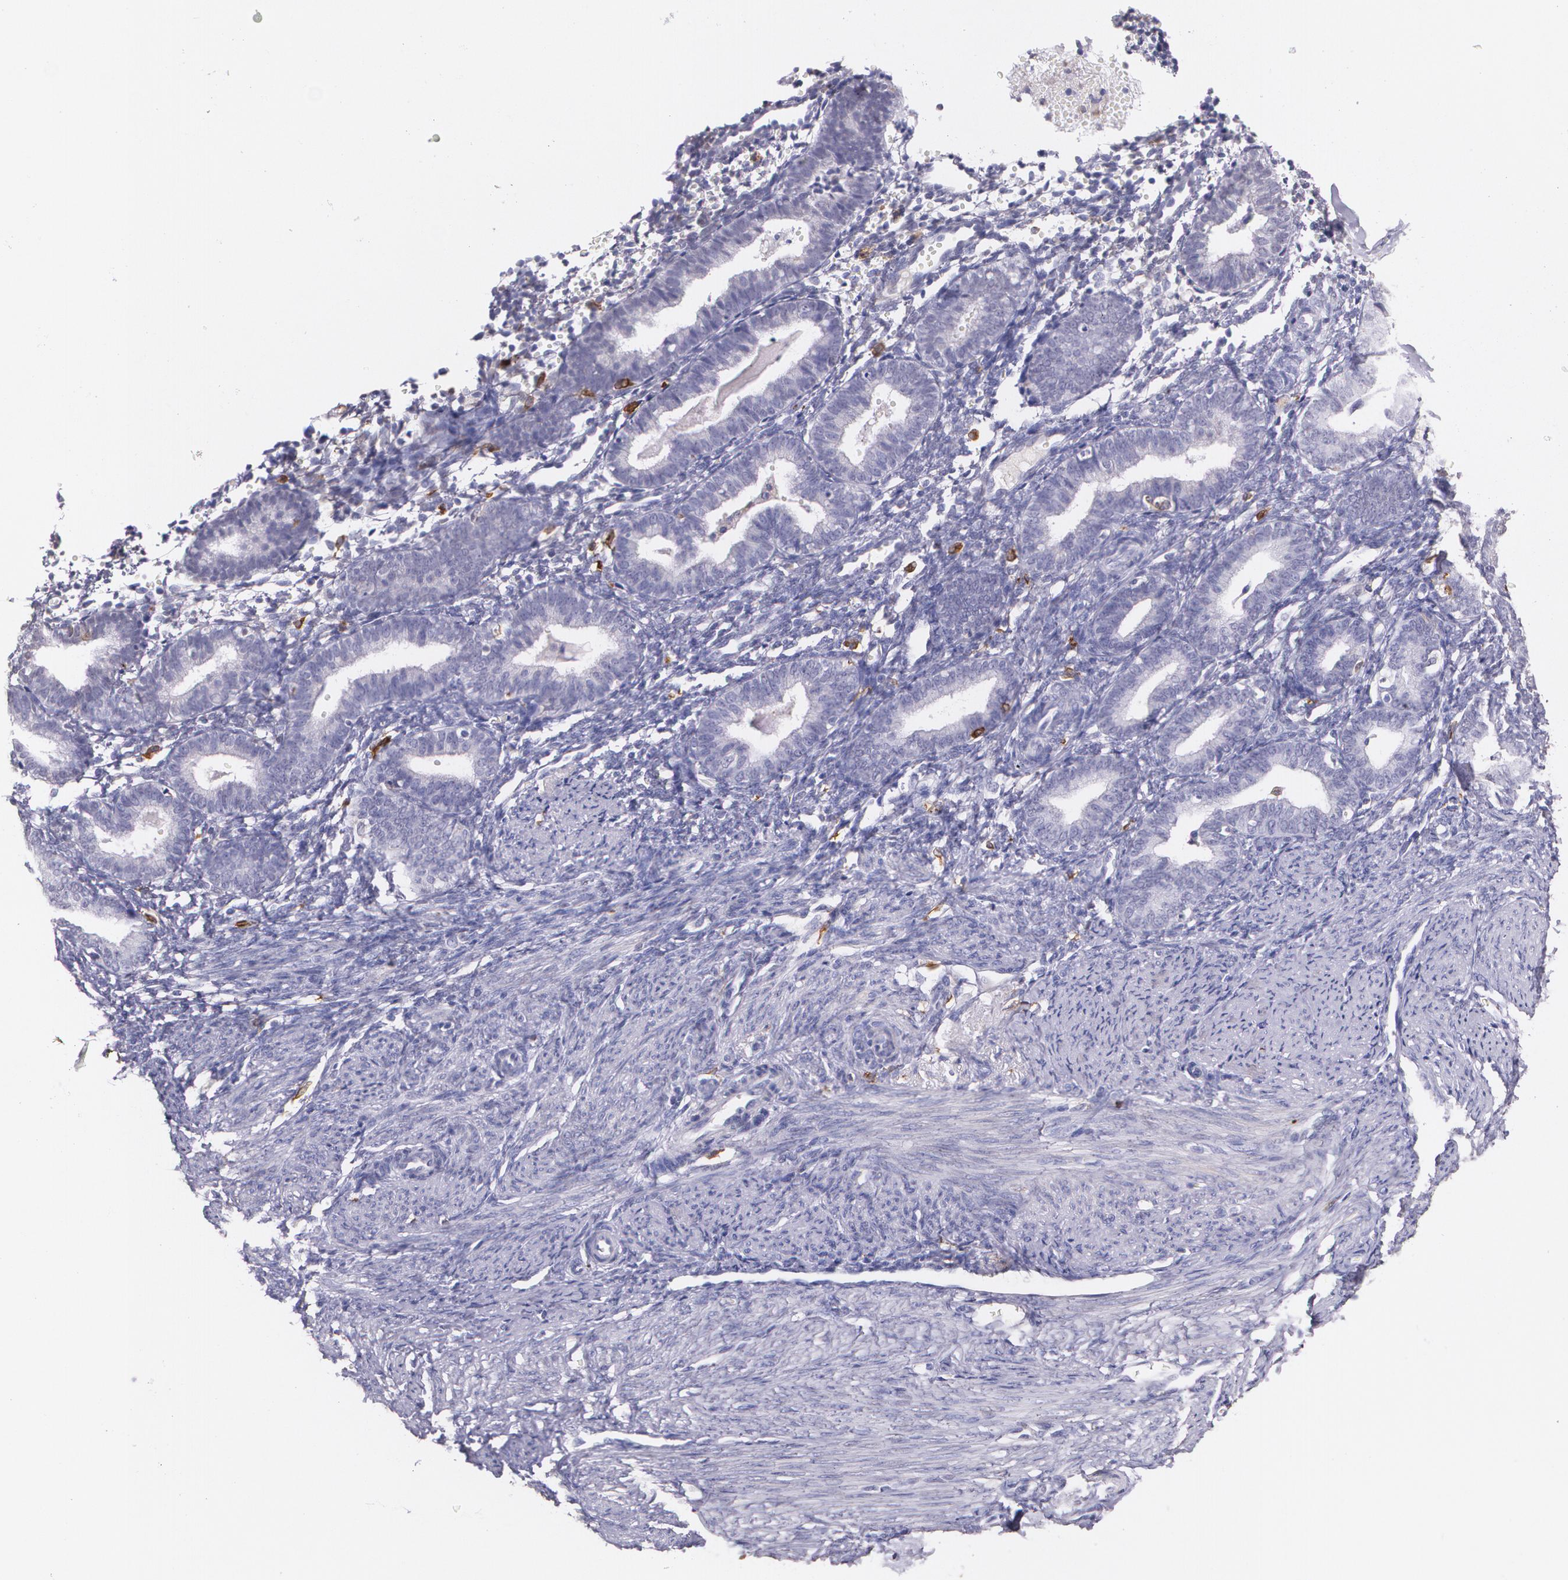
{"staining": {"intensity": "negative", "quantity": "none", "location": "none"}, "tissue": "endometrium", "cell_type": "Cells in endometrial stroma", "image_type": "normal", "snomed": [{"axis": "morphology", "description": "Normal tissue, NOS"}, {"axis": "topography", "description": "Endometrium"}], "caption": "Cells in endometrial stroma show no significant protein expression in normal endometrium. The staining was performed using DAB (3,3'-diaminobenzidine) to visualize the protein expression in brown, while the nuclei were stained in blue with hematoxylin (Magnification: 20x).", "gene": "RTN1", "patient": {"sex": "female", "age": 61}}